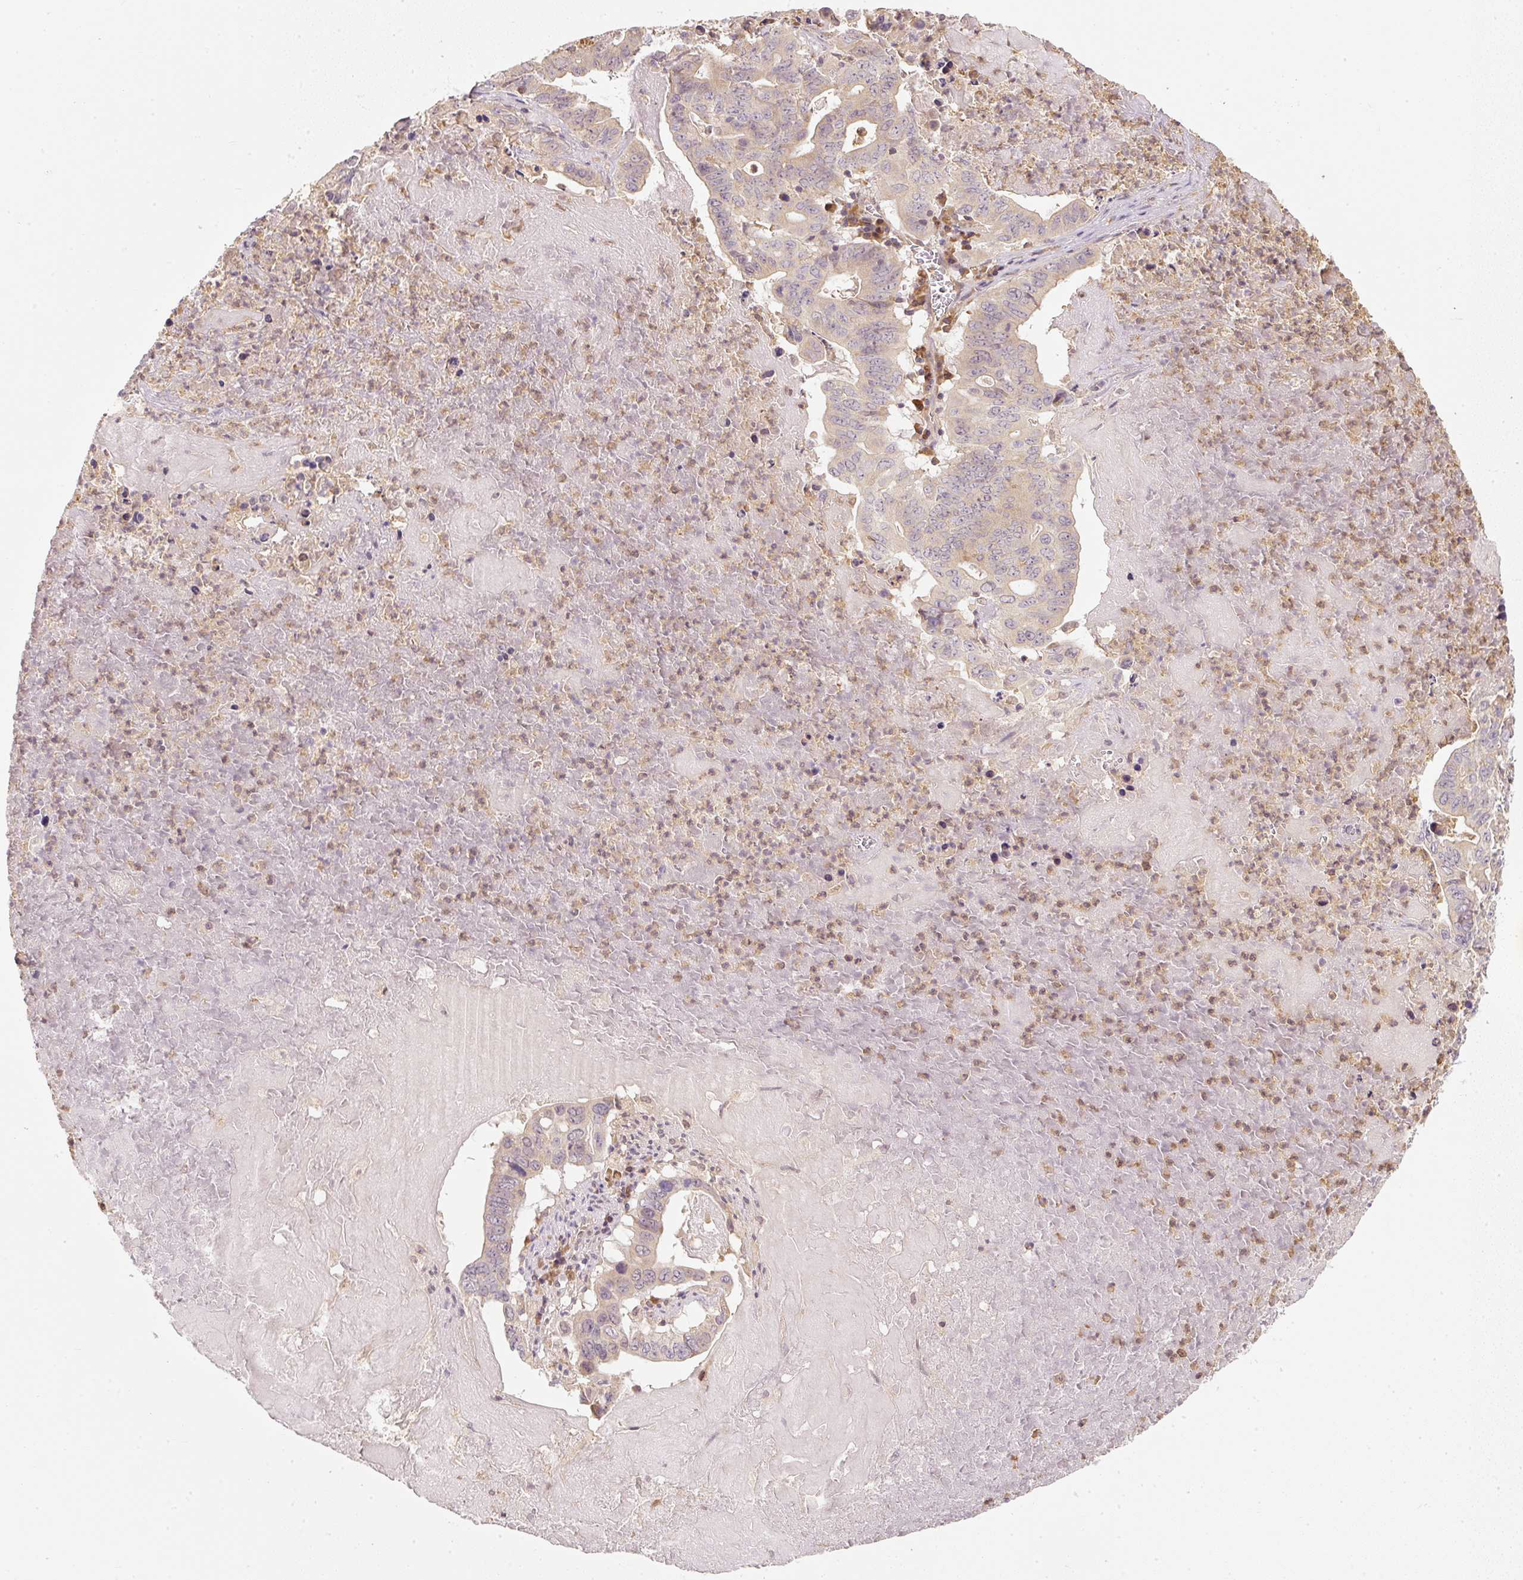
{"staining": {"intensity": "weak", "quantity": "<25%", "location": "cytoplasmic/membranous"}, "tissue": "lung cancer", "cell_type": "Tumor cells", "image_type": "cancer", "snomed": [{"axis": "morphology", "description": "Adenocarcinoma, NOS"}, {"axis": "topography", "description": "Lung"}], "caption": "High power microscopy image of an immunohistochemistry image of lung cancer (adenocarcinoma), revealing no significant expression in tumor cells. Nuclei are stained in blue.", "gene": "CTTNBP2", "patient": {"sex": "female", "age": 60}}